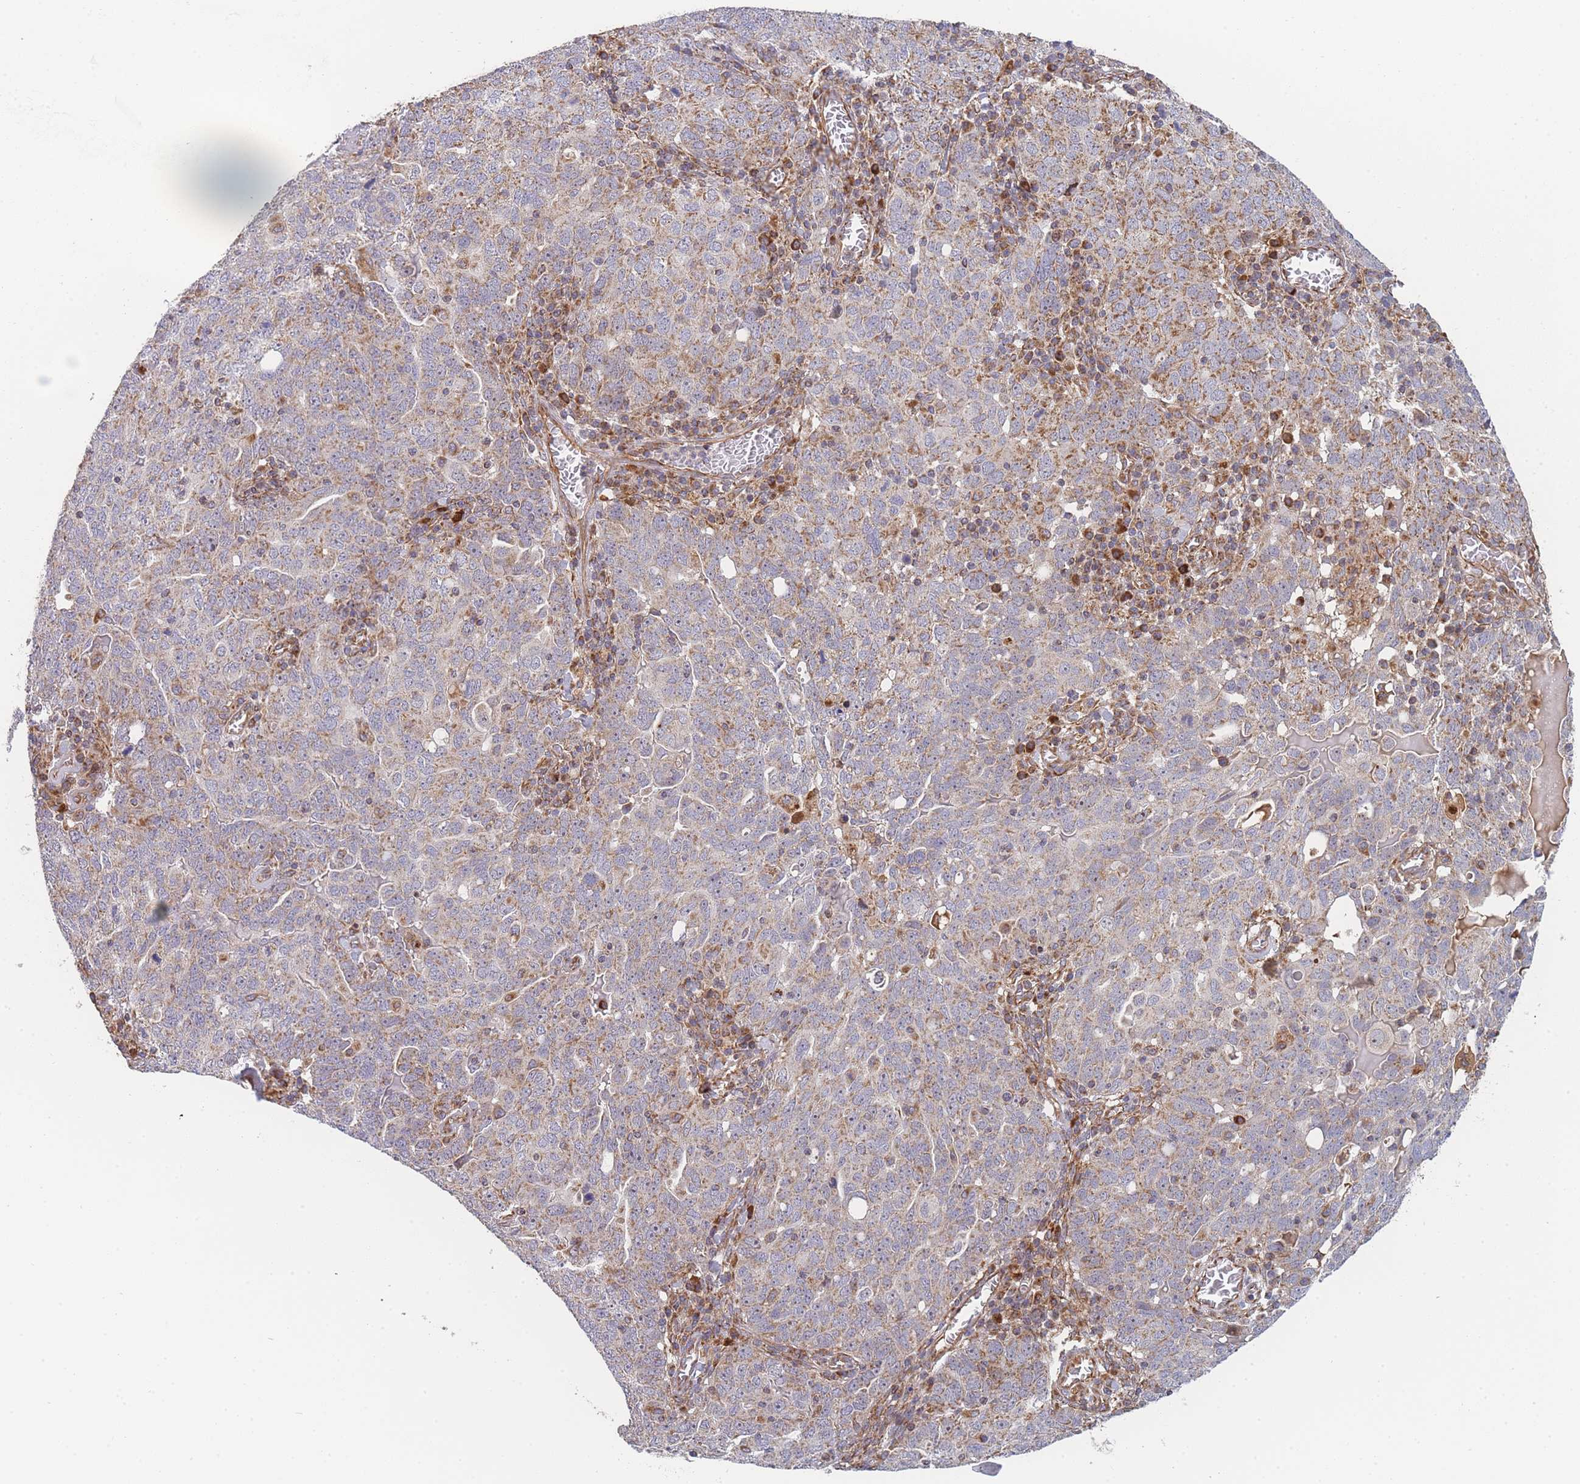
{"staining": {"intensity": "moderate", "quantity": "25%-75%", "location": "cytoplasmic/membranous"}, "tissue": "ovarian cancer", "cell_type": "Tumor cells", "image_type": "cancer", "snomed": [{"axis": "morphology", "description": "Carcinoma, endometroid"}, {"axis": "topography", "description": "Ovary"}], "caption": "Protein staining reveals moderate cytoplasmic/membranous positivity in about 25%-75% of tumor cells in ovarian endometroid carcinoma. Immunohistochemistry stains the protein of interest in brown and the nuclei are stained blue.", "gene": "MTRES1", "patient": {"sex": "female", "age": 62}}